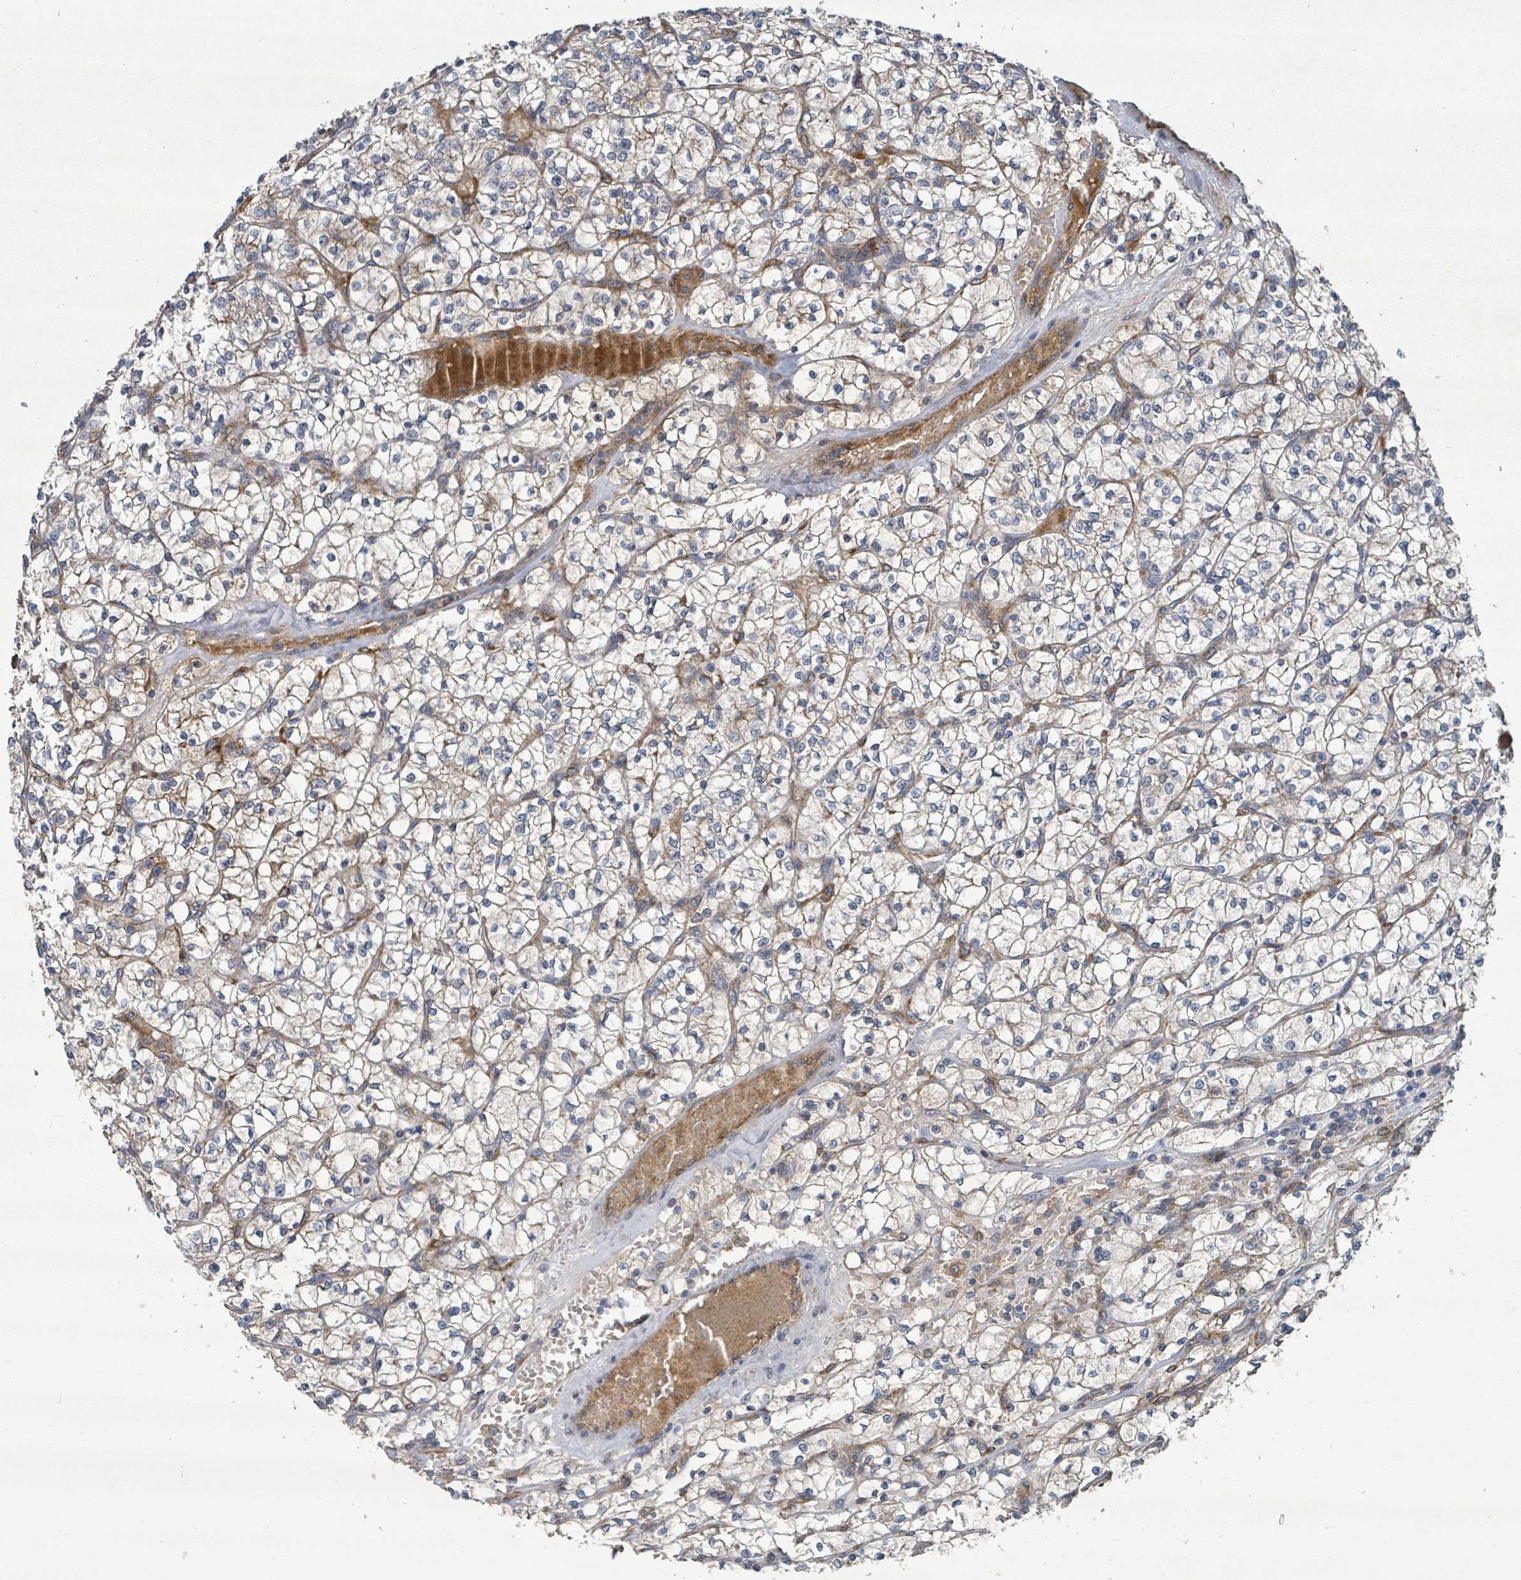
{"staining": {"intensity": "negative", "quantity": "none", "location": "none"}, "tissue": "renal cancer", "cell_type": "Tumor cells", "image_type": "cancer", "snomed": [{"axis": "morphology", "description": "Adenocarcinoma, NOS"}, {"axis": "topography", "description": "Kidney"}], "caption": "High power microscopy image of an IHC photomicrograph of renal adenocarcinoma, revealing no significant expression in tumor cells.", "gene": "IFIT1", "patient": {"sex": "female", "age": 64}}